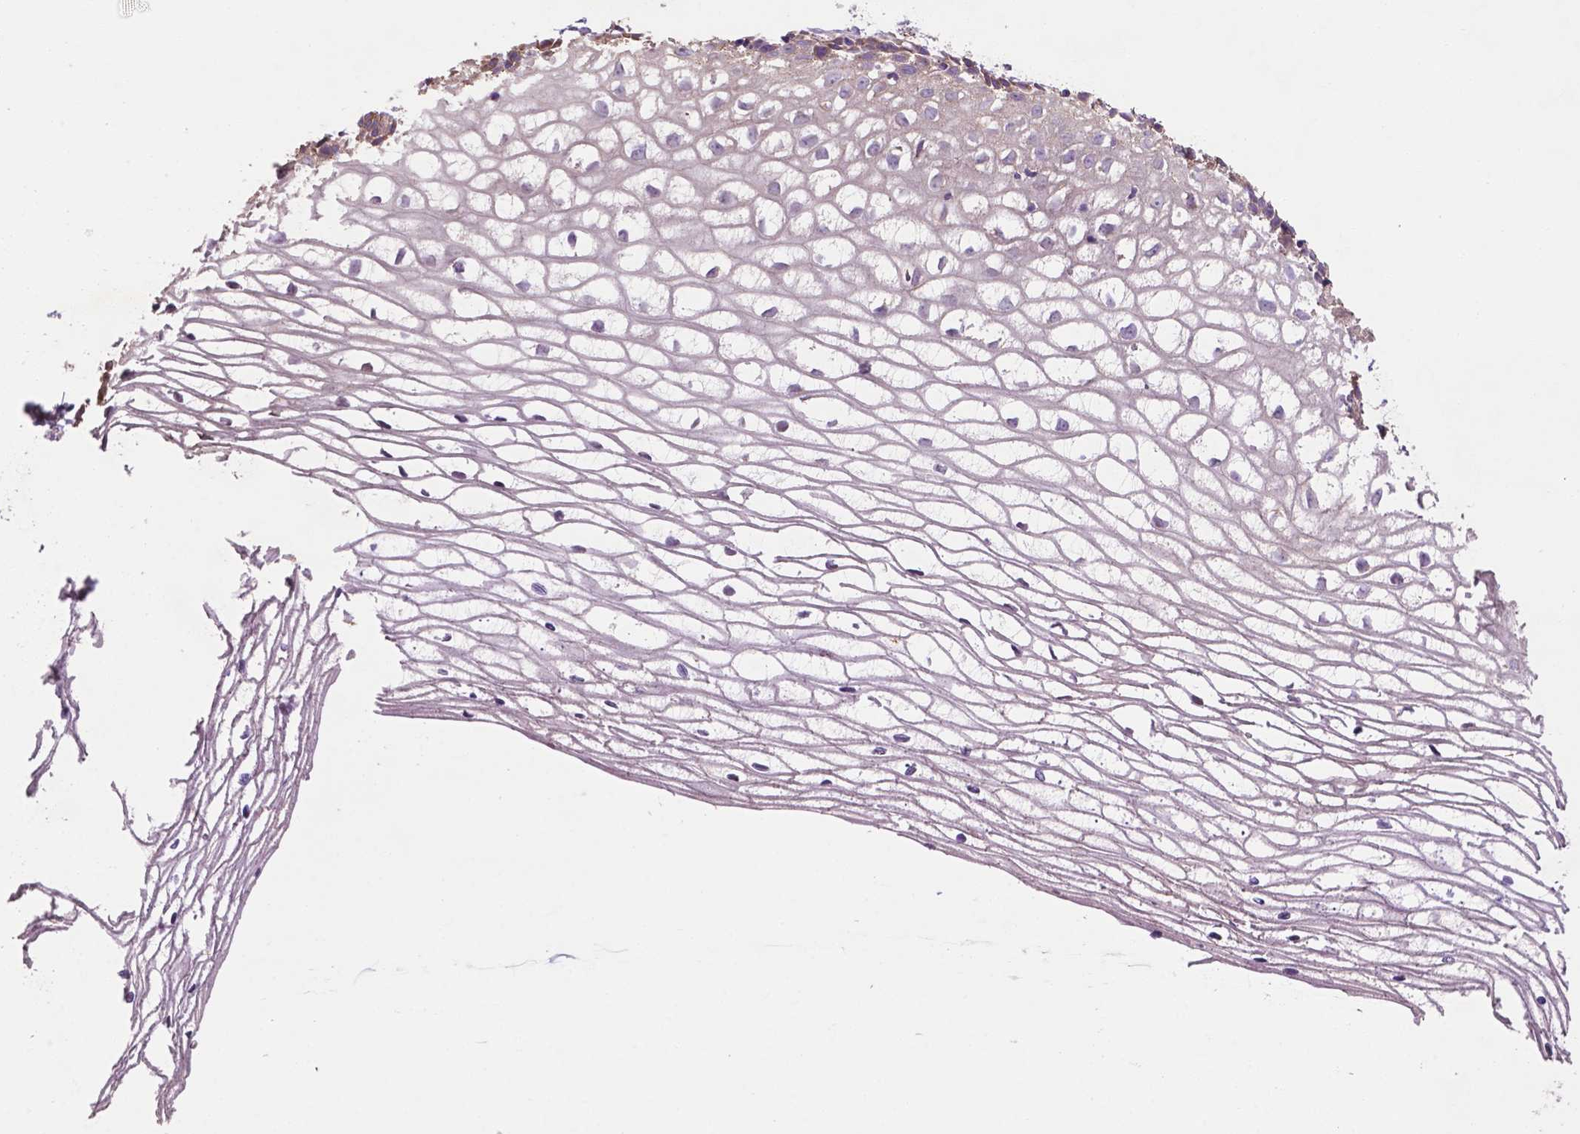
{"staining": {"intensity": "weak", "quantity": "25%-75%", "location": "cytoplasmic/membranous"}, "tissue": "cervix", "cell_type": "Glandular cells", "image_type": "normal", "snomed": [{"axis": "morphology", "description": "Normal tissue, NOS"}, {"axis": "topography", "description": "Cervix"}], "caption": "The photomicrograph displays staining of normal cervix, revealing weak cytoplasmic/membranous protein staining (brown color) within glandular cells.", "gene": "MKRN2OS", "patient": {"sex": "female", "age": 40}}